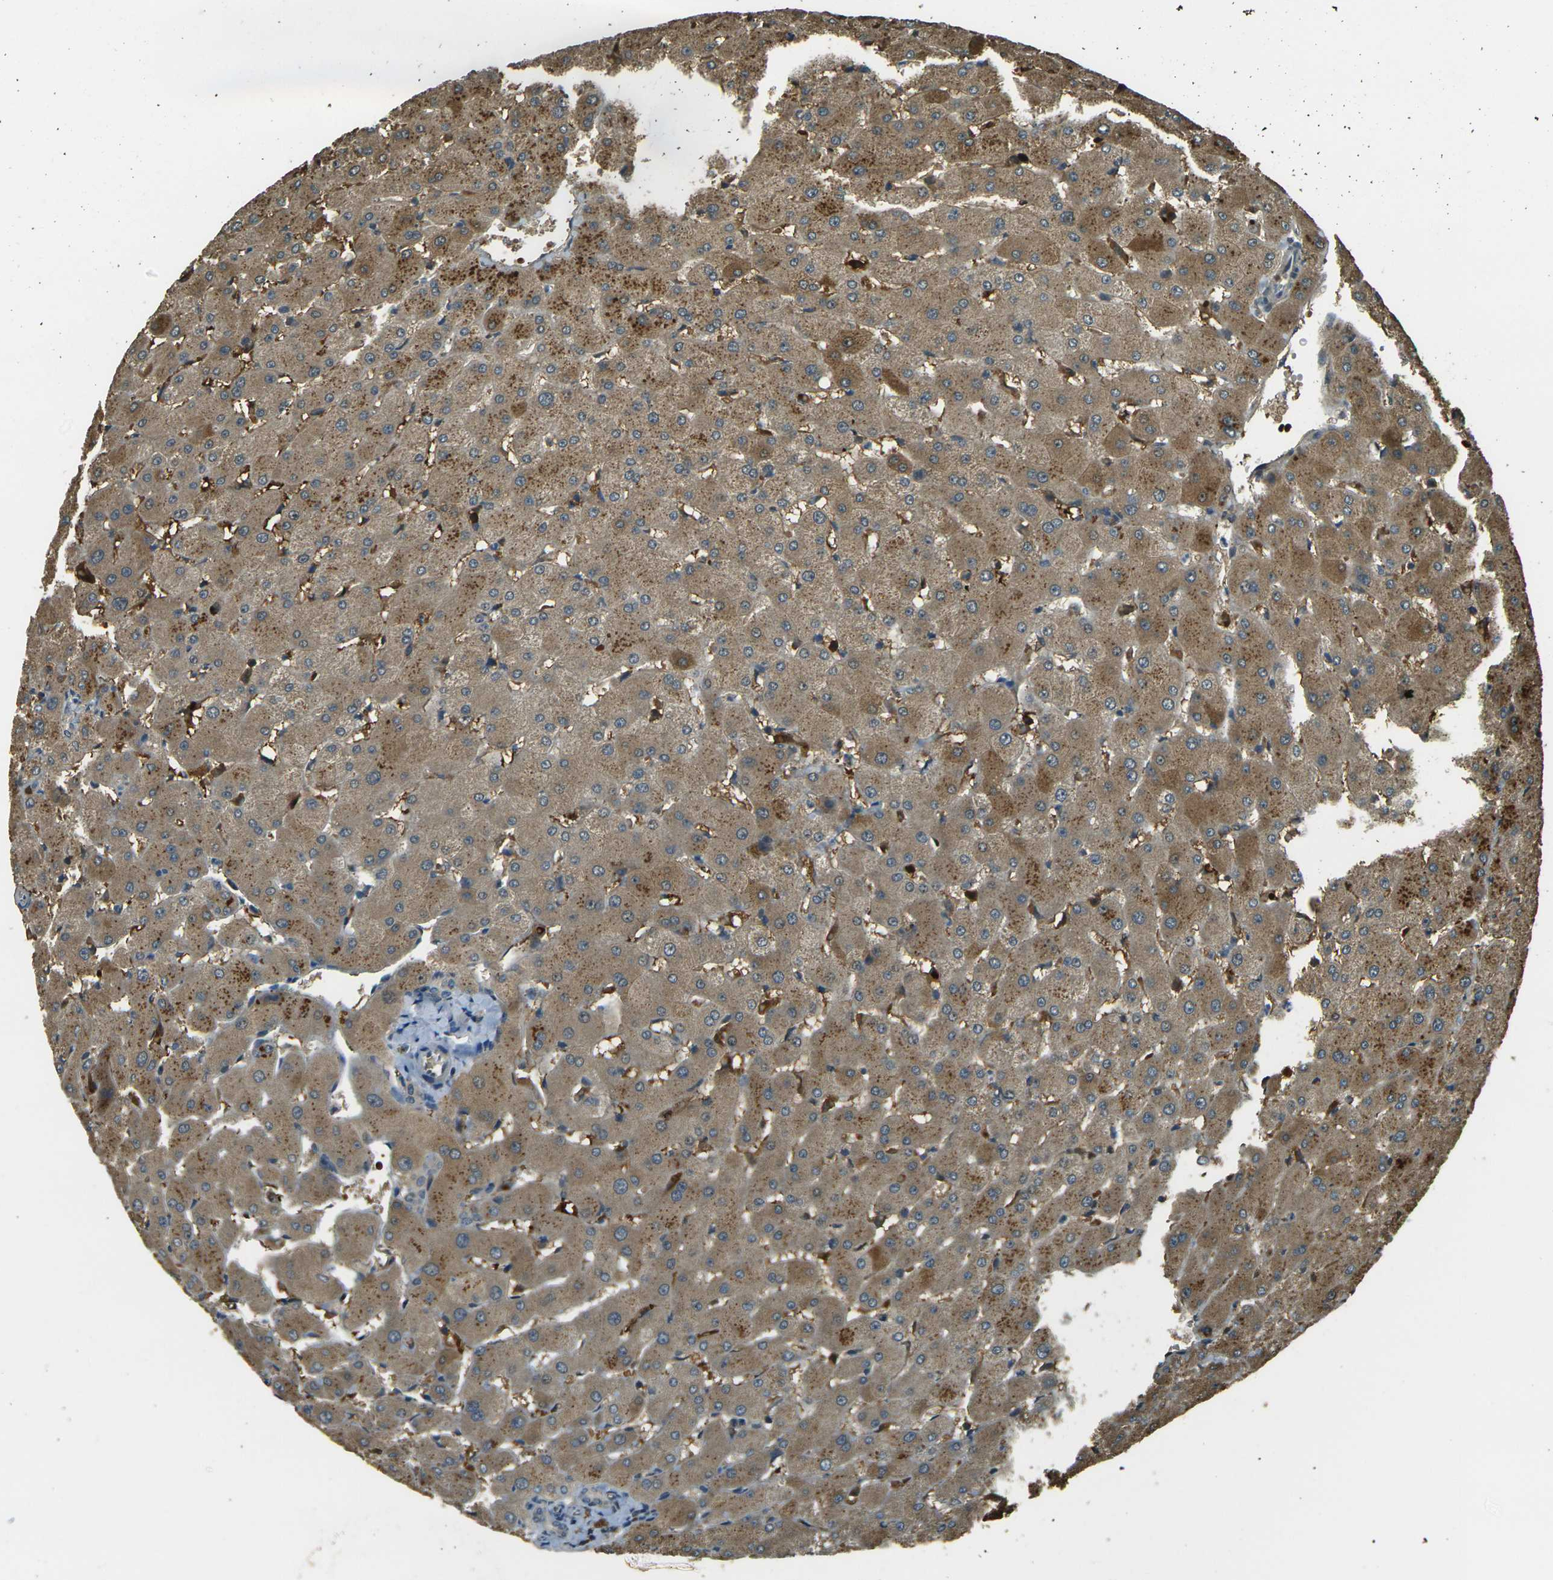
{"staining": {"intensity": "moderate", "quantity": ">75%", "location": "cytoplasmic/membranous"}, "tissue": "liver", "cell_type": "Hepatocytes", "image_type": "normal", "snomed": [{"axis": "morphology", "description": "Normal tissue, NOS"}, {"axis": "topography", "description": "Liver"}], "caption": "Immunohistochemical staining of unremarkable liver demonstrates >75% levels of moderate cytoplasmic/membranous protein positivity in approximately >75% of hepatocytes.", "gene": "TOR1A", "patient": {"sex": "female", "age": 63}}